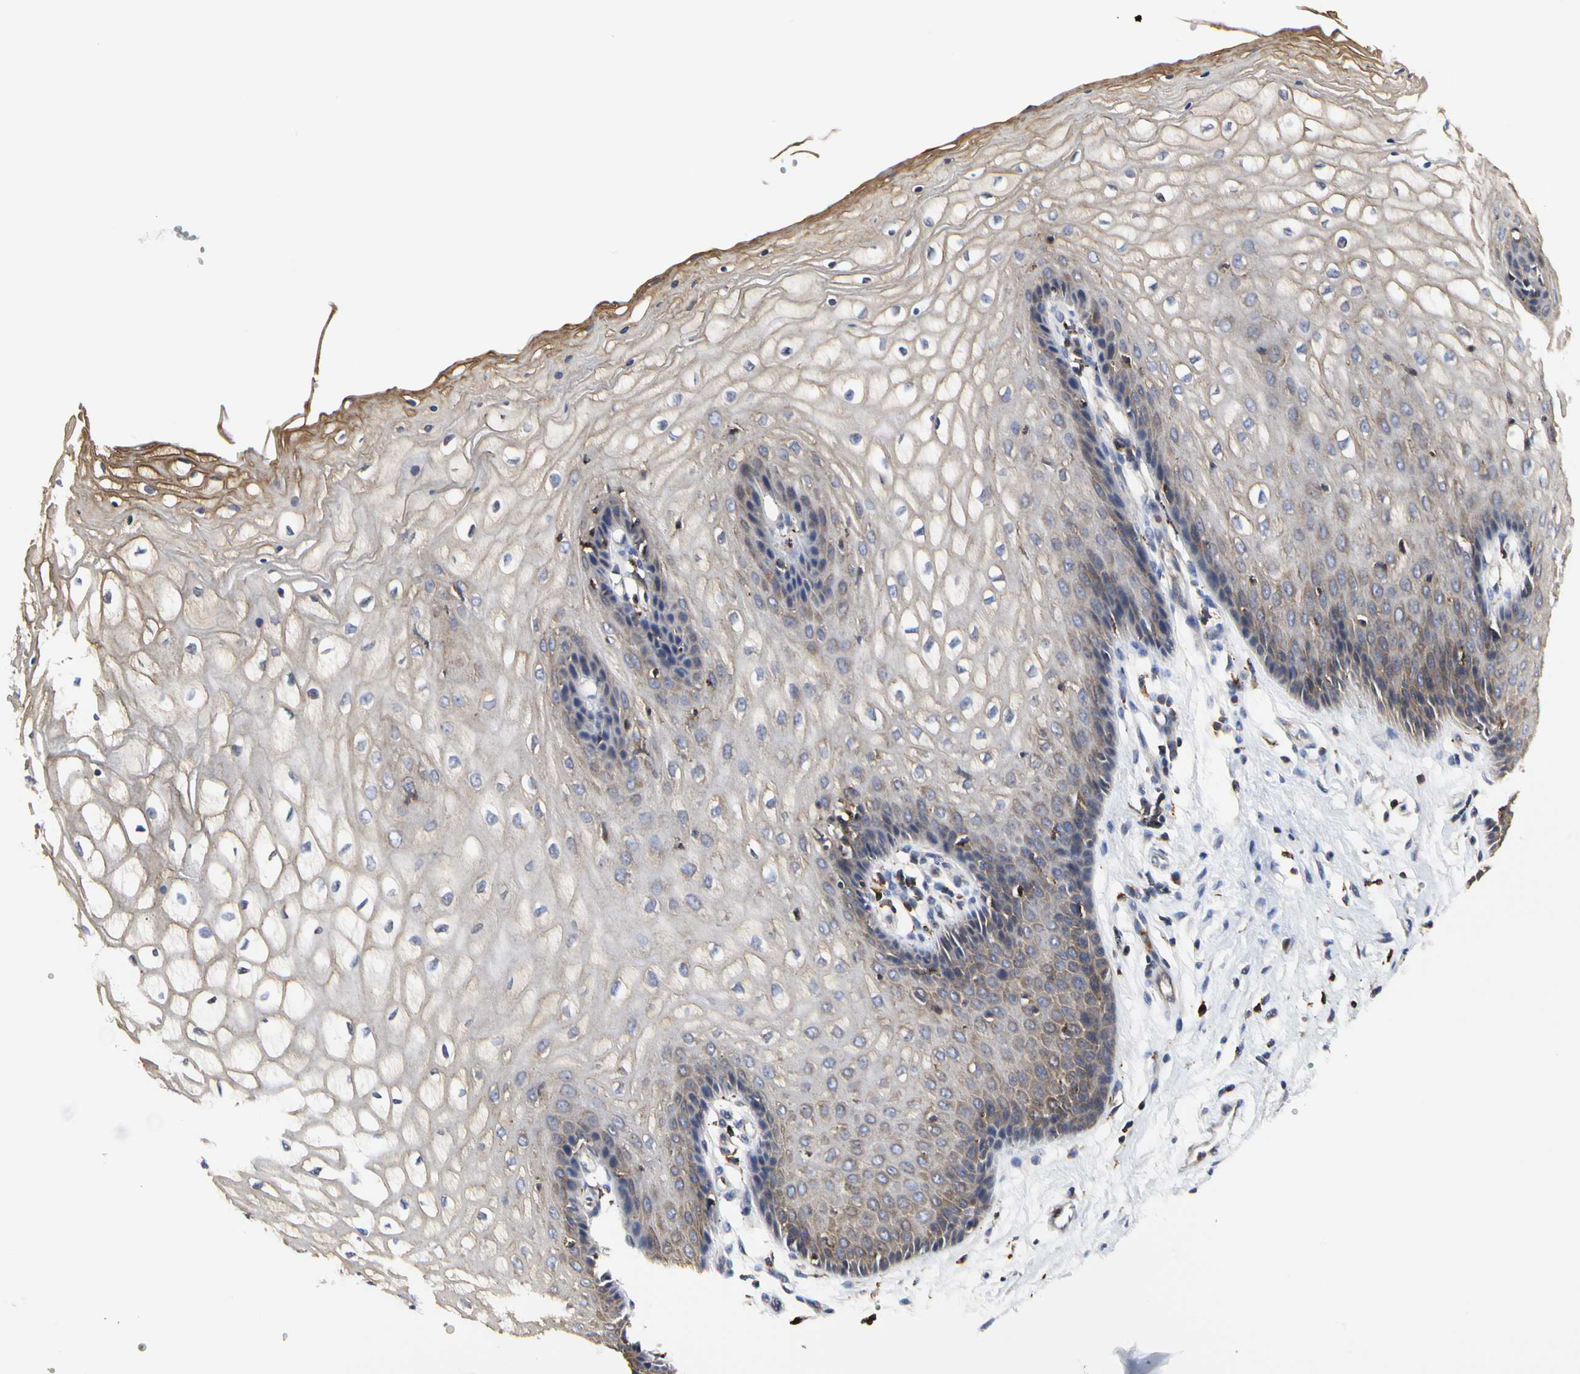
{"staining": {"intensity": "weak", "quantity": "25%-75%", "location": "cytoplasmic/membranous"}, "tissue": "vagina", "cell_type": "Squamous epithelial cells", "image_type": "normal", "snomed": [{"axis": "morphology", "description": "Normal tissue, NOS"}, {"axis": "topography", "description": "Vagina"}], "caption": "This image shows normal vagina stained with IHC to label a protein in brown. The cytoplasmic/membranous of squamous epithelial cells show weak positivity for the protein. Nuclei are counter-stained blue.", "gene": "NAPG", "patient": {"sex": "female", "age": 34}}